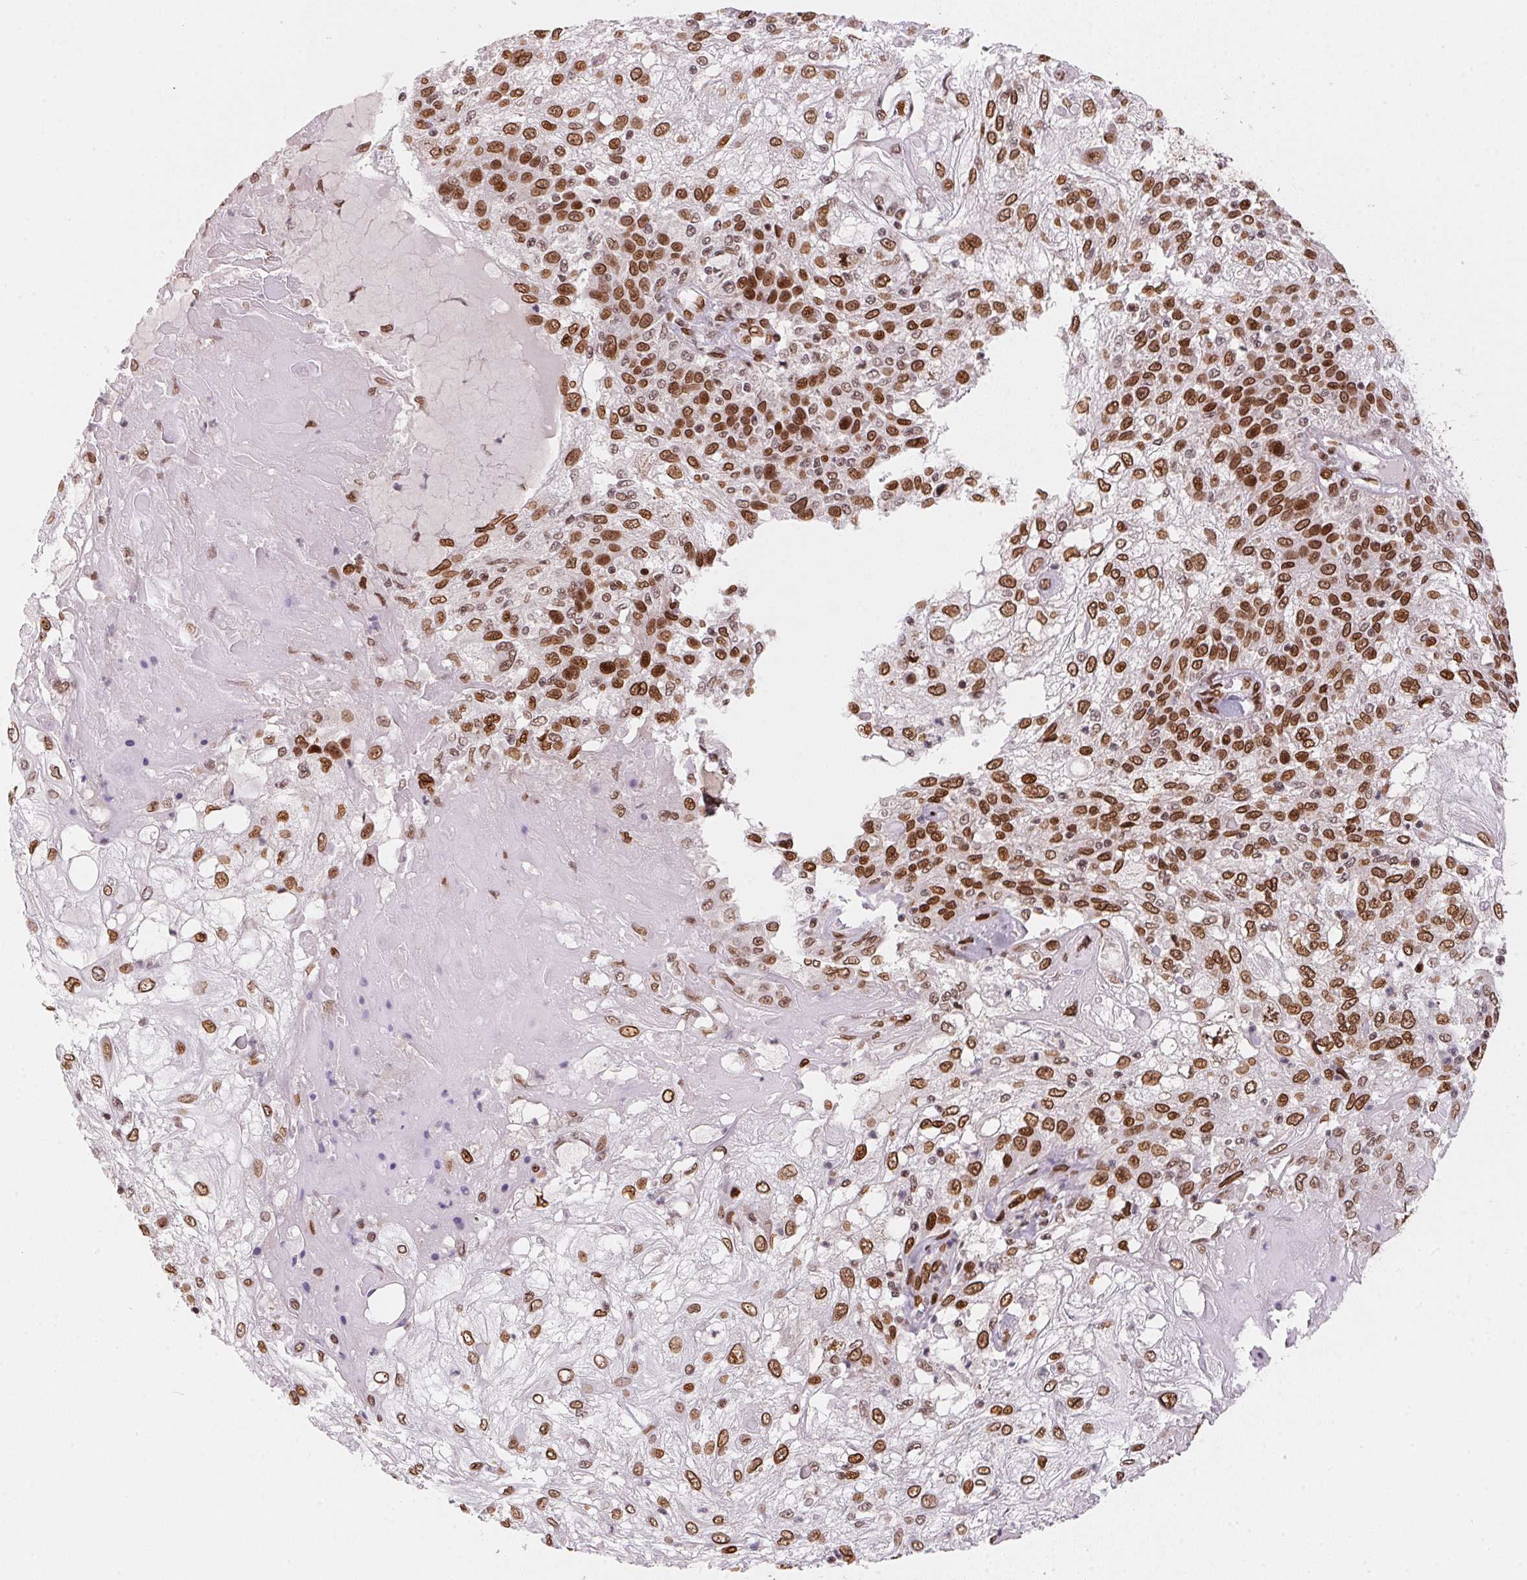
{"staining": {"intensity": "strong", "quantity": ">75%", "location": "cytoplasmic/membranous,nuclear"}, "tissue": "skin cancer", "cell_type": "Tumor cells", "image_type": "cancer", "snomed": [{"axis": "morphology", "description": "Normal tissue, NOS"}, {"axis": "morphology", "description": "Squamous cell carcinoma, NOS"}, {"axis": "topography", "description": "Skin"}], "caption": "Squamous cell carcinoma (skin) stained for a protein (brown) reveals strong cytoplasmic/membranous and nuclear positive positivity in about >75% of tumor cells.", "gene": "SAP30BP", "patient": {"sex": "female", "age": 83}}